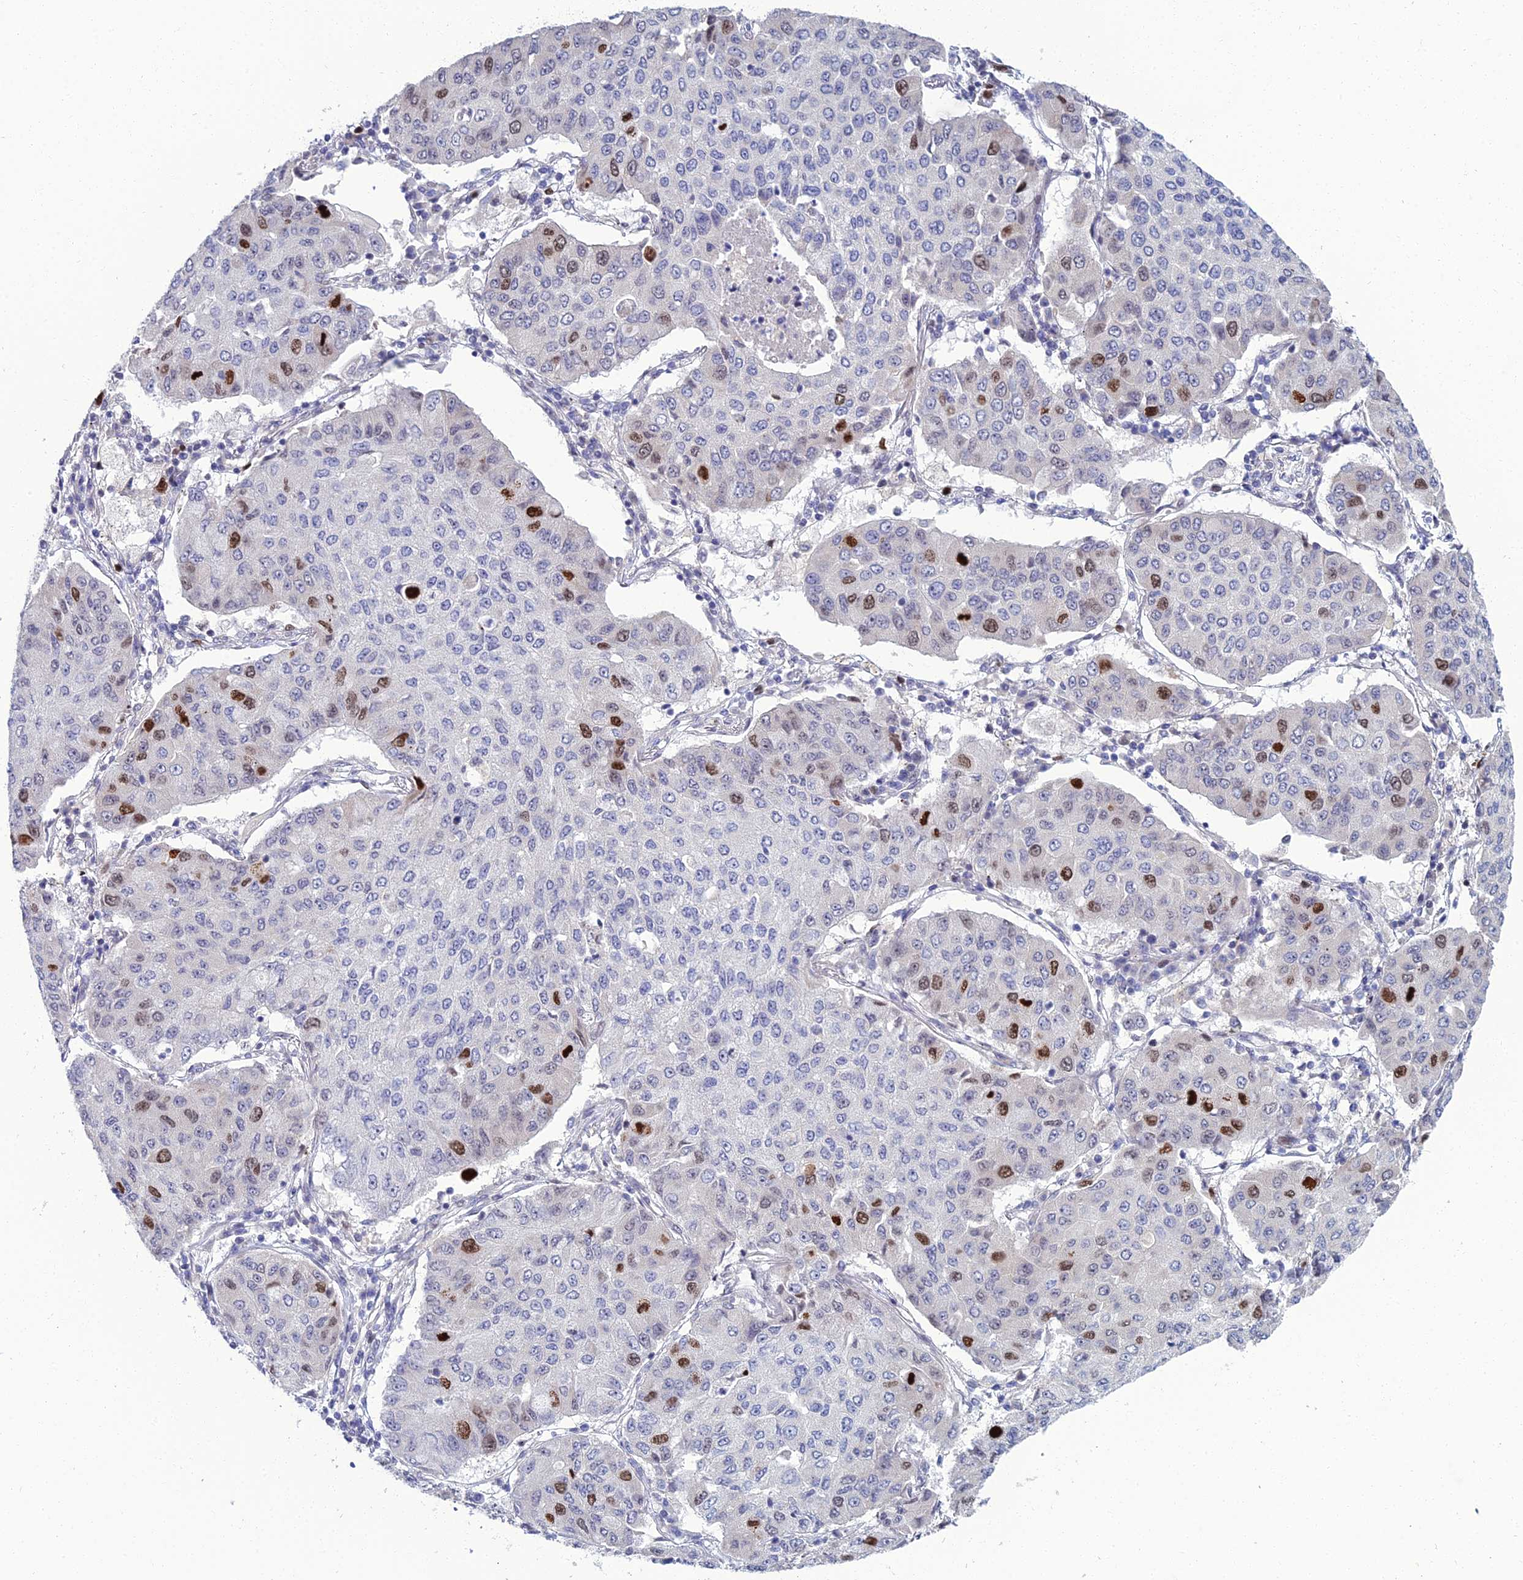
{"staining": {"intensity": "strong", "quantity": "<25%", "location": "nuclear"}, "tissue": "lung cancer", "cell_type": "Tumor cells", "image_type": "cancer", "snomed": [{"axis": "morphology", "description": "Squamous cell carcinoma, NOS"}, {"axis": "topography", "description": "Lung"}], "caption": "Lung squamous cell carcinoma was stained to show a protein in brown. There is medium levels of strong nuclear positivity in approximately <25% of tumor cells.", "gene": "TAF9B", "patient": {"sex": "male", "age": 74}}